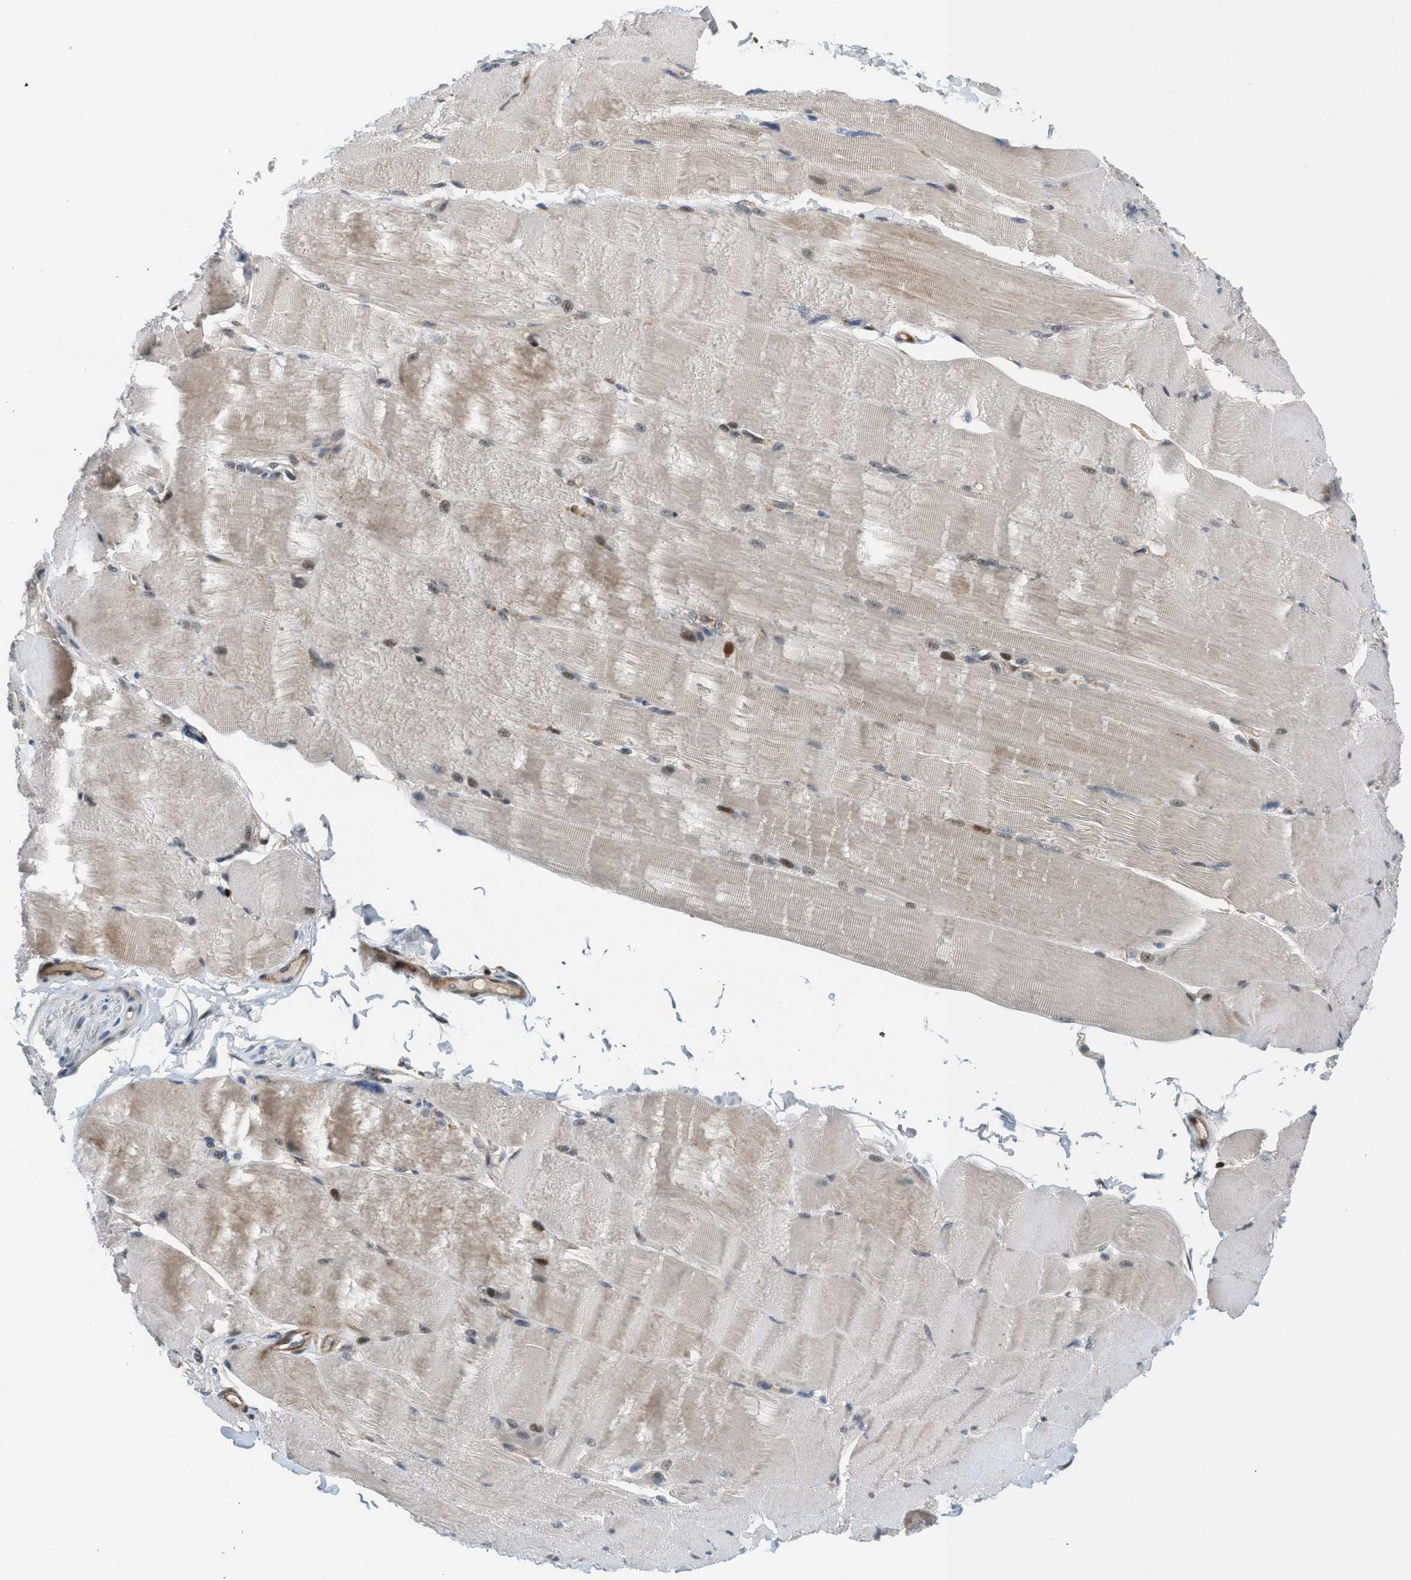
{"staining": {"intensity": "weak", "quantity": "<25%", "location": "cytoplasmic/membranous,nuclear"}, "tissue": "skeletal muscle", "cell_type": "Myocytes", "image_type": "normal", "snomed": [{"axis": "morphology", "description": "Normal tissue, NOS"}, {"axis": "topography", "description": "Skin"}, {"axis": "topography", "description": "Skeletal muscle"}], "caption": "Myocytes are negative for protein expression in benign human skeletal muscle. Brightfield microscopy of immunohistochemistry (IHC) stained with DAB (brown) and hematoxylin (blue), captured at high magnification.", "gene": "ZNF276", "patient": {"sex": "male", "age": 83}}